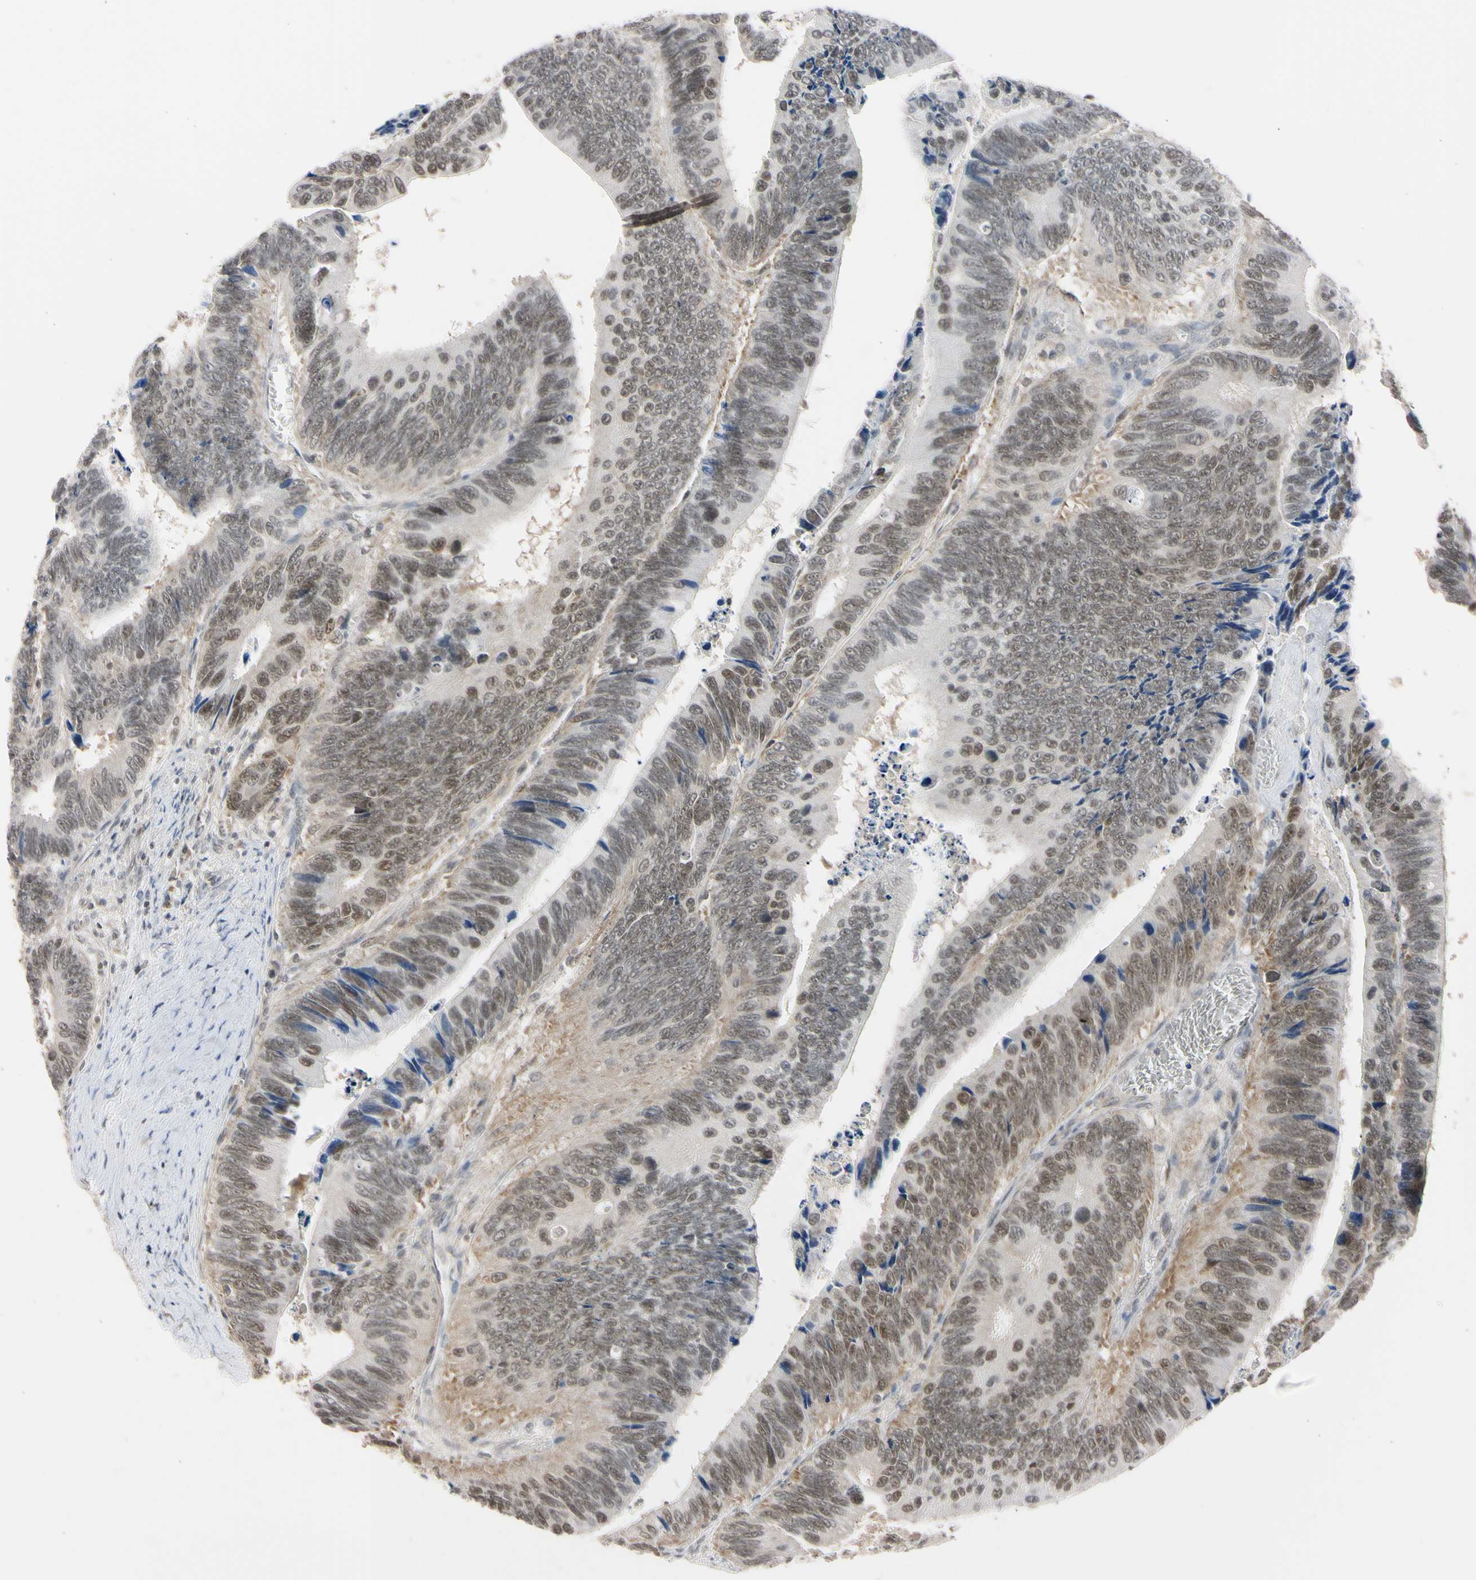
{"staining": {"intensity": "weak", "quantity": ">75%", "location": "nuclear"}, "tissue": "colorectal cancer", "cell_type": "Tumor cells", "image_type": "cancer", "snomed": [{"axis": "morphology", "description": "Adenocarcinoma, NOS"}, {"axis": "topography", "description": "Colon"}], "caption": "Tumor cells demonstrate low levels of weak nuclear positivity in approximately >75% of cells in human colorectal cancer. (brown staining indicates protein expression, while blue staining denotes nuclei).", "gene": "UBE2I", "patient": {"sex": "male", "age": 72}}